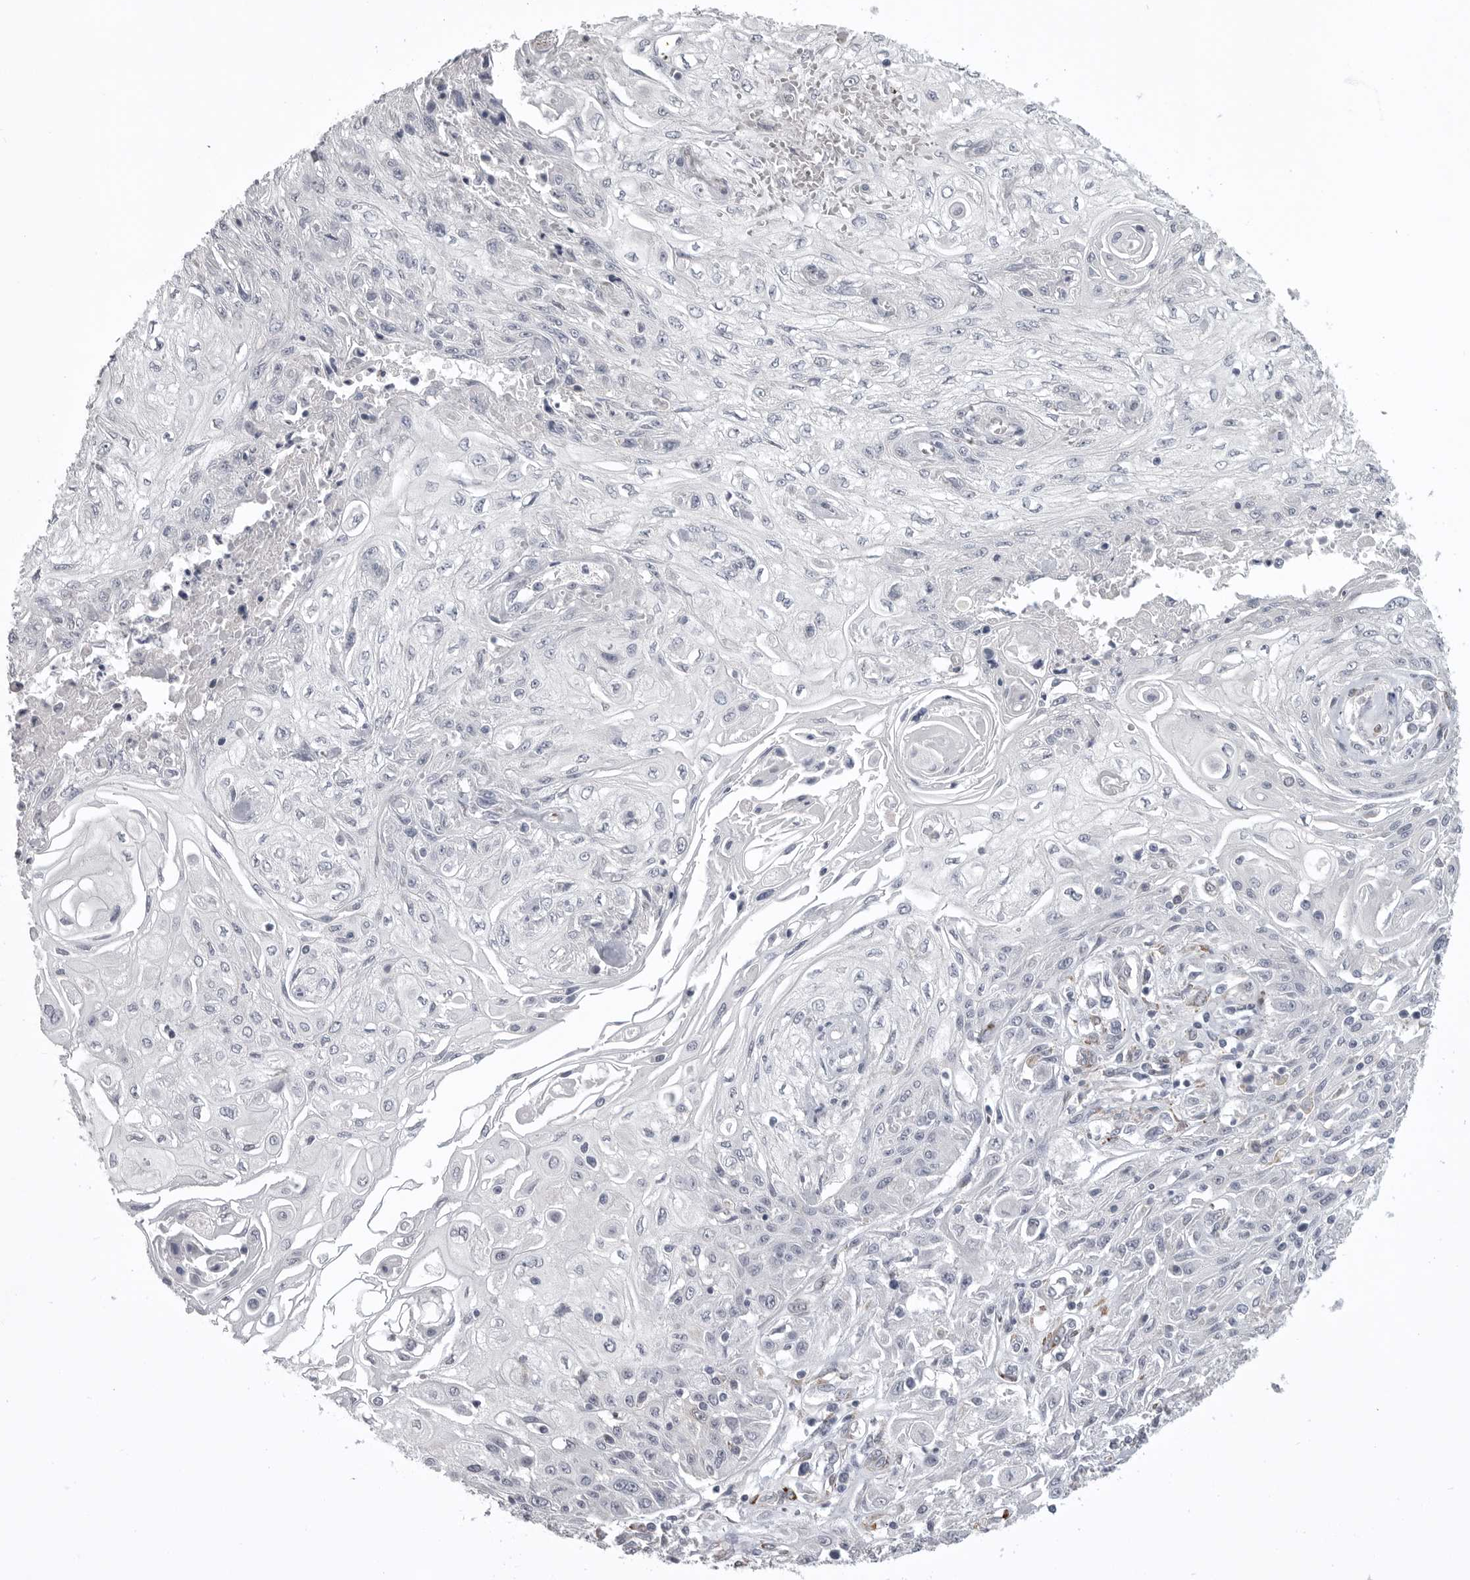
{"staining": {"intensity": "negative", "quantity": "none", "location": "none"}, "tissue": "skin cancer", "cell_type": "Tumor cells", "image_type": "cancer", "snomed": [{"axis": "morphology", "description": "Squamous cell carcinoma, NOS"}, {"axis": "morphology", "description": "Squamous cell carcinoma, metastatic, NOS"}, {"axis": "topography", "description": "Skin"}, {"axis": "topography", "description": "Lymph node"}], "caption": "The image shows no significant staining in tumor cells of skin metastatic squamous cell carcinoma.", "gene": "SERPING1", "patient": {"sex": "male", "age": 75}}